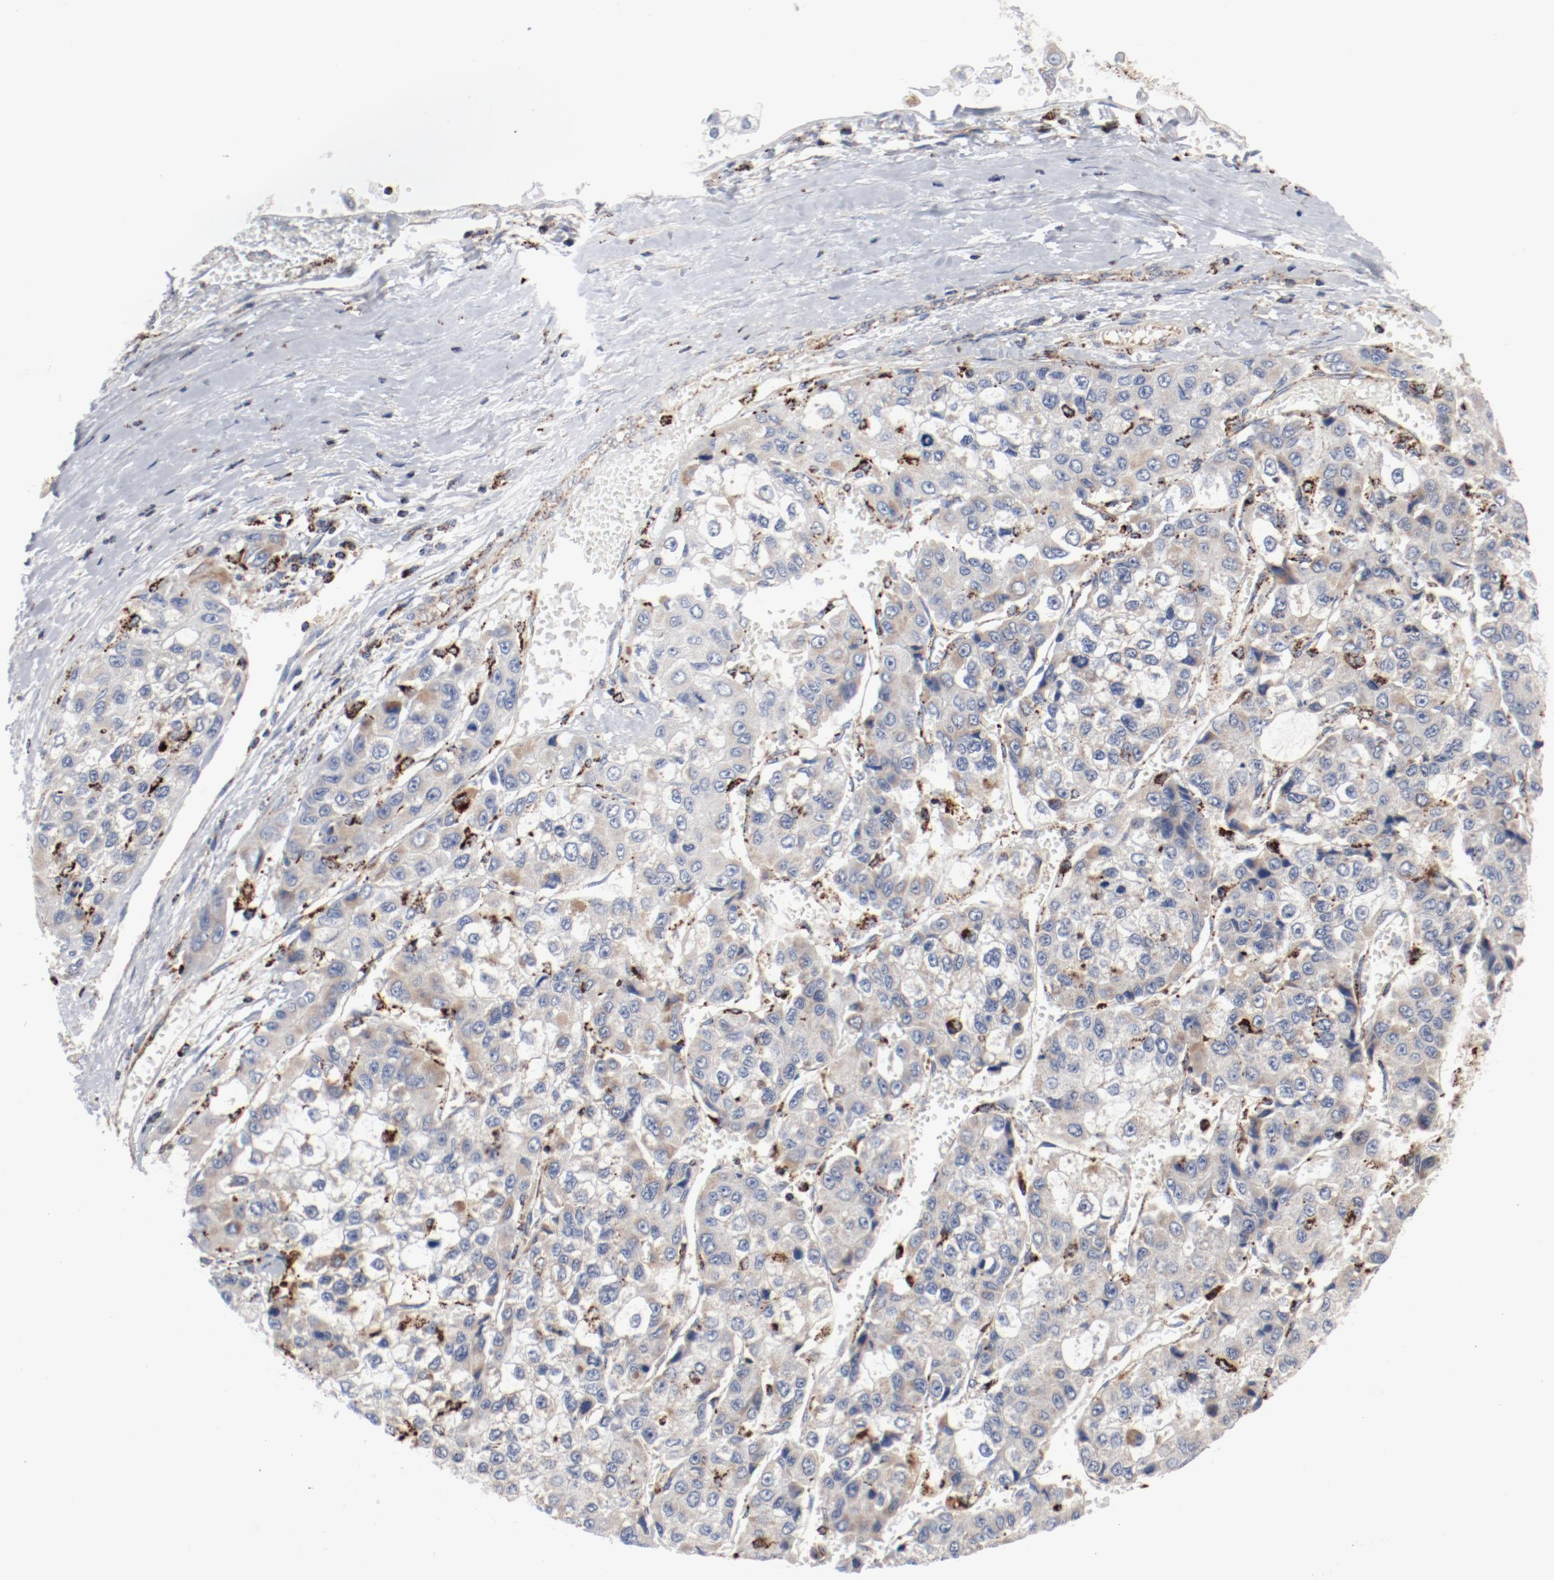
{"staining": {"intensity": "weak", "quantity": "<25%", "location": "cytoplasmic/membranous"}, "tissue": "liver cancer", "cell_type": "Tumor cells", "image_type": "cancer", "snomed": [{"axis": "morphology", "description": "Carcinoma, Hepatocellular, NOS"}, {"axis": "topography", "description": "Liver"}], "caption": "Human hepatocellular carcinoma (liver) stained for a protein using IHC shows no staining in tumor cells.", "gene": "SETD3", "patient": {"sex": "female", "age": 66}}